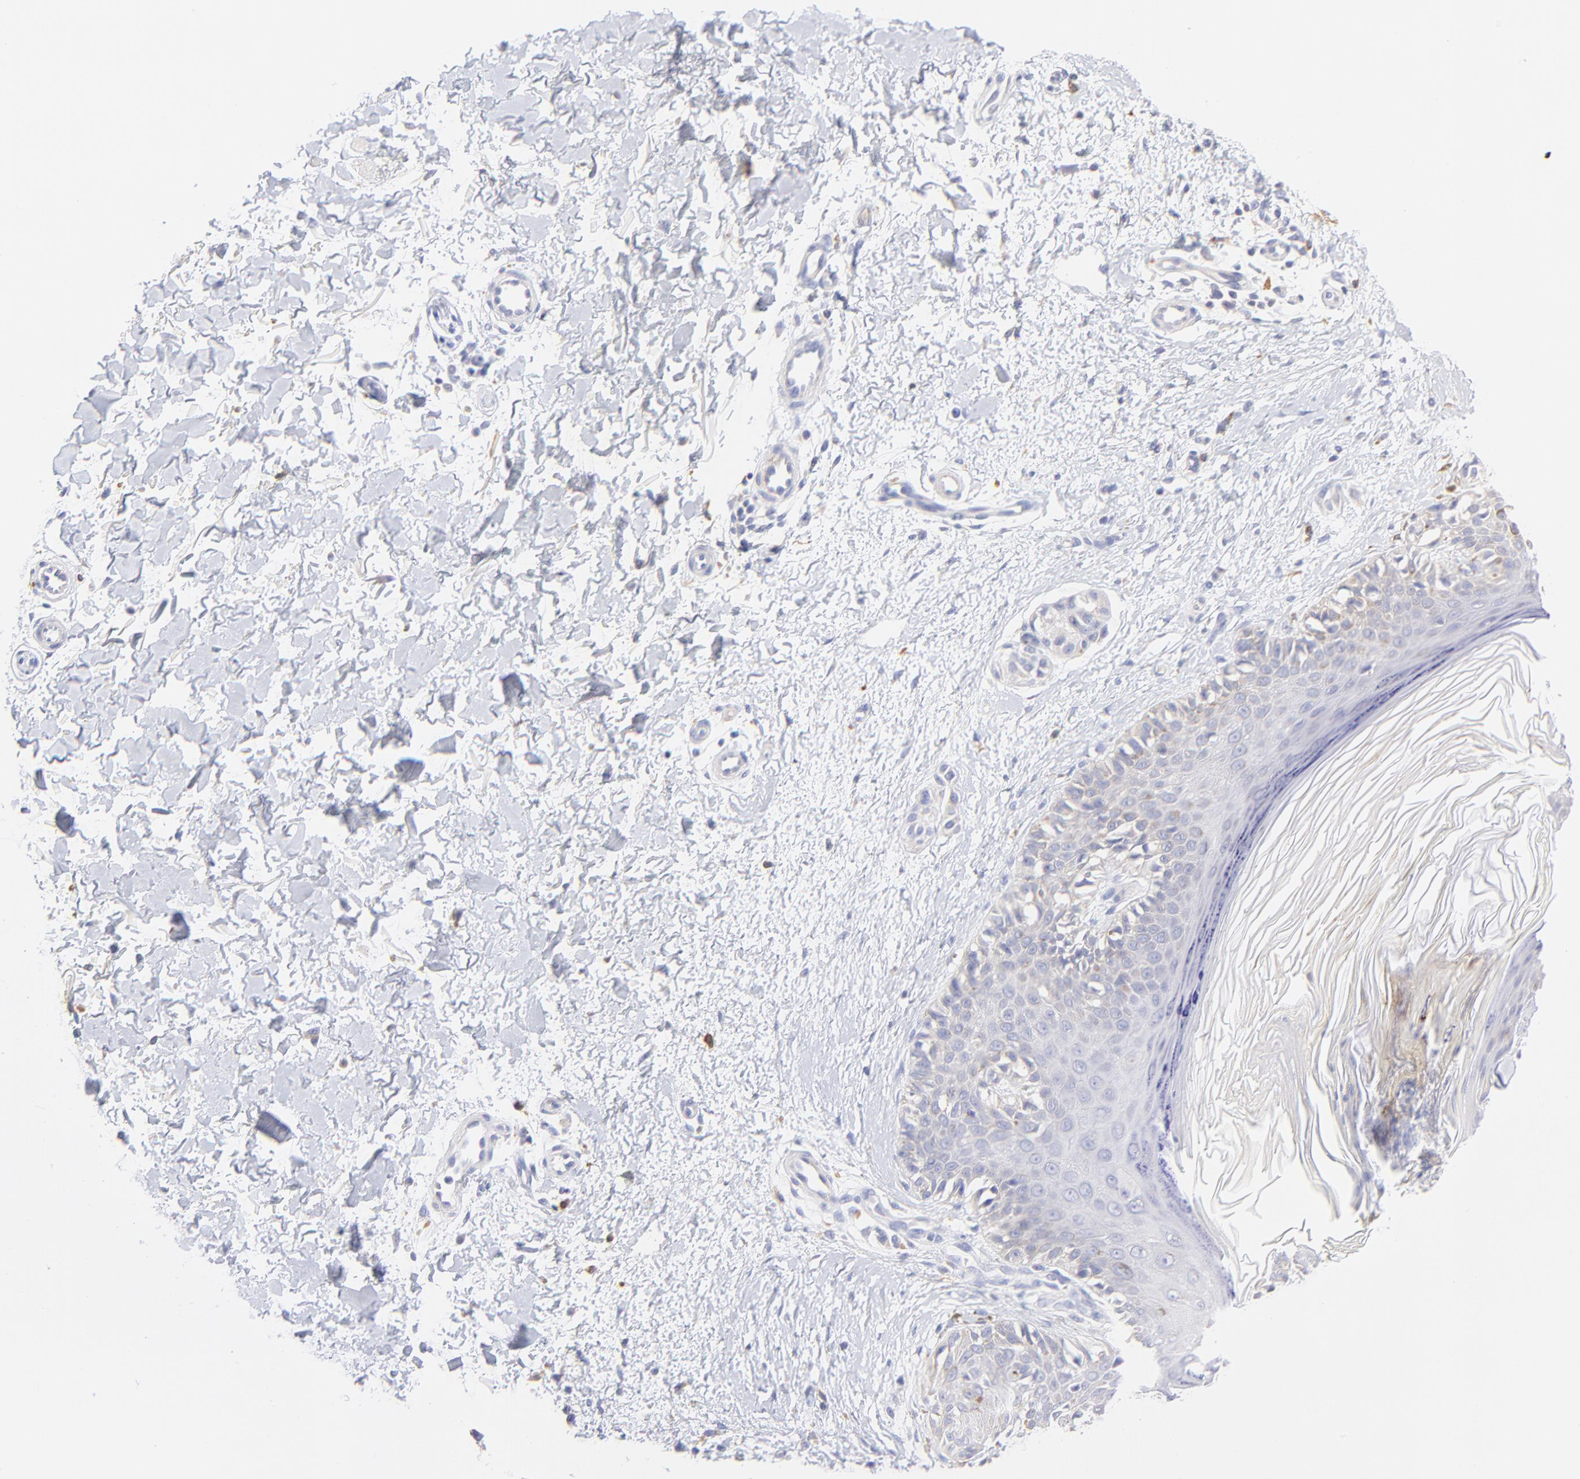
{"staining": {"intensity": "weak", "quantity": "<25%", "location": "cytoplasmic/membranous"}, "tissue": "melanoma", "cell_type": "Tumor cells", "image_type": "cancer", "snomed": [{"axis": "morphology", "description": "Normal tissue, NOS"}, {"axis": "morphology", "description": "Malignant melanoma, NOS"}, {"axis": "topography", "description": "Skin"}], "caption": "Immunohistochemical staining of human malignant melanoma demonstrates no significant positivity in tumor cells.", "gene": "EBP", "patient": {"sex": "male", "age": 83}}